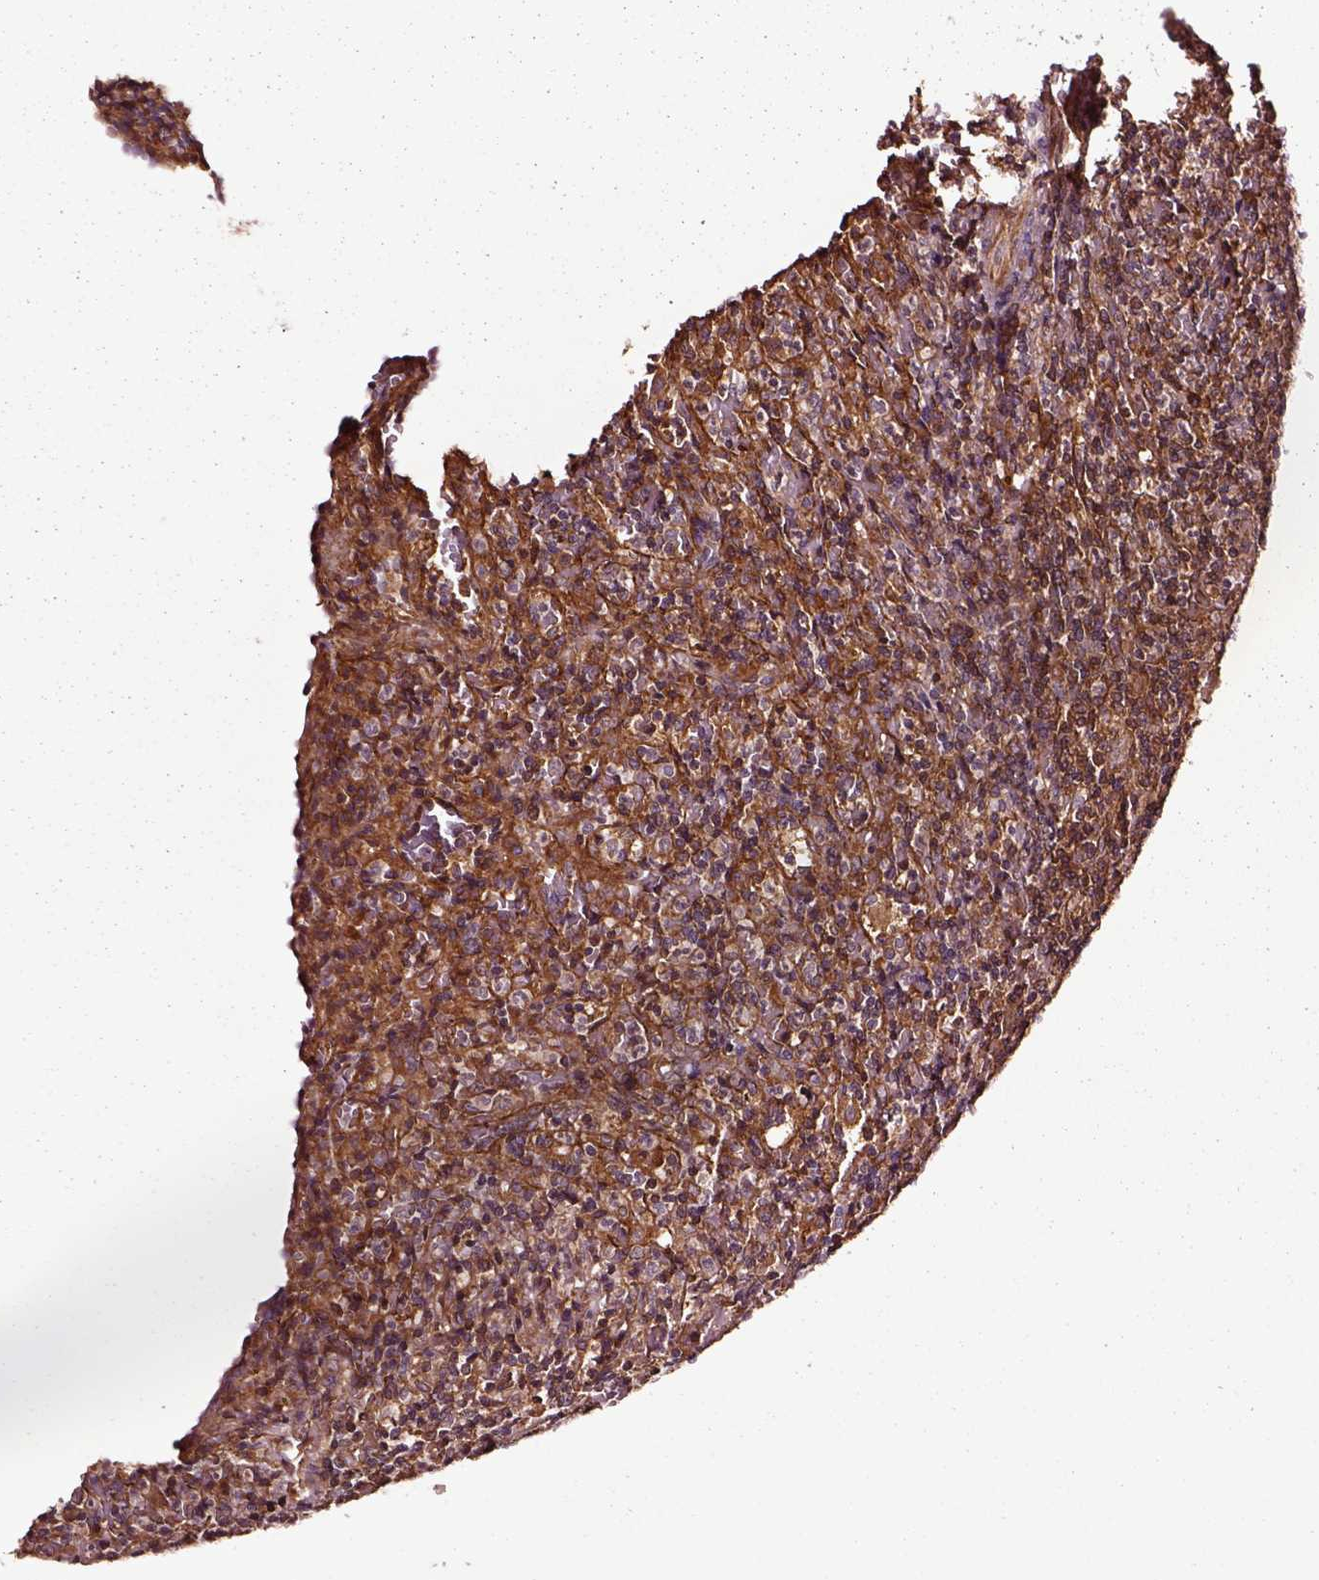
{"staining": {"intensity": "strong", "quantity": ">75%", "location": "cytoplasmic/membranous"}, "tissue": "lymphoma", "cell_type": "Tumor cells", "image_type": "cancer", "snomed": [{"axis": "morphology", "description": "Malignant lymphoma, non-Hodgkin's type, Low grade"}, {"axis": "topography", "description": "Spleen"}], "caption": "Immunohistochemistry of malignant lymphoma, non-Hodgkin's type (low-grade) demonstrates high levels of strong cytoplasmic/membranous positivity in about >75% of tumor cells.", "gene": "RASSF5", "patient": {"sex": "female", "age": 70}}